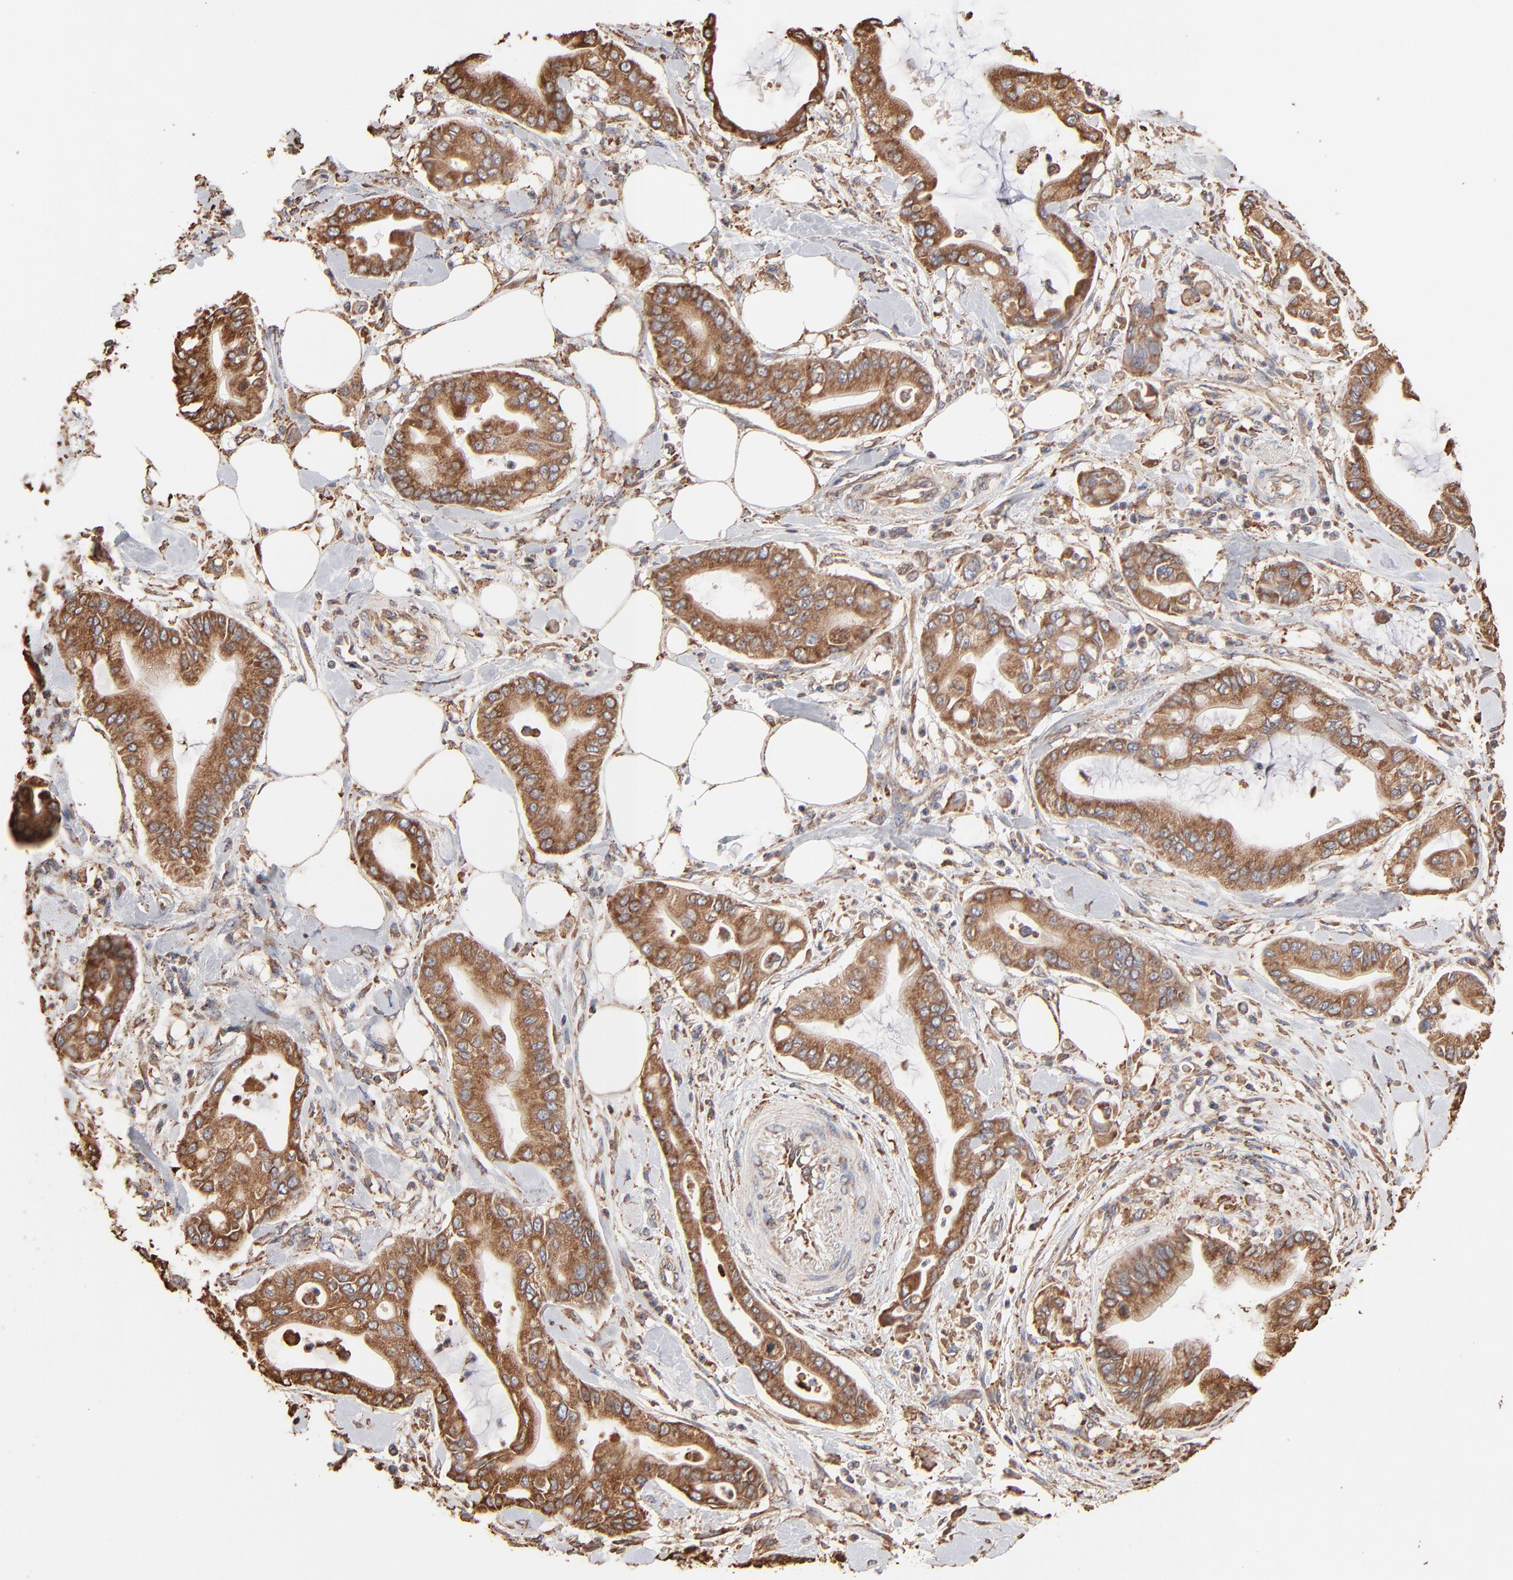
{"staining": {"intensity": "moderate", "quantity": ">75%", "location": "cytoplasmic/membranous"}, "tissue": "pancreatic cancer", "cell_type": "Tumor cells", "image_type": "cancer", "snomed": [{"axis": "morphology", "description": "Adenocarcinoma, NOS"}, {"axis": "morphology", "description": "Adenocarcinoma, metastatic, NOS"}, {"axis": "topography", "description": "Lymph node"}, {"axis": "topography", "description": "Pancreas"}, {"axis": "topography", "description": "Duodenum"}], "caption": "Immunohistochemical staining of pancreatic adenocarcinoma displays medium levels of moderate cytoplasmic/membranous protein expression in about >75% of tumor cells. The staining was performed using DAB to visualize the protein expression in brown, while the nuclei were stained in blue with hematoxylin (Magnification: 20x).", "gene": "PDIA3", "patient": {"sex": "female", "age": 64}}